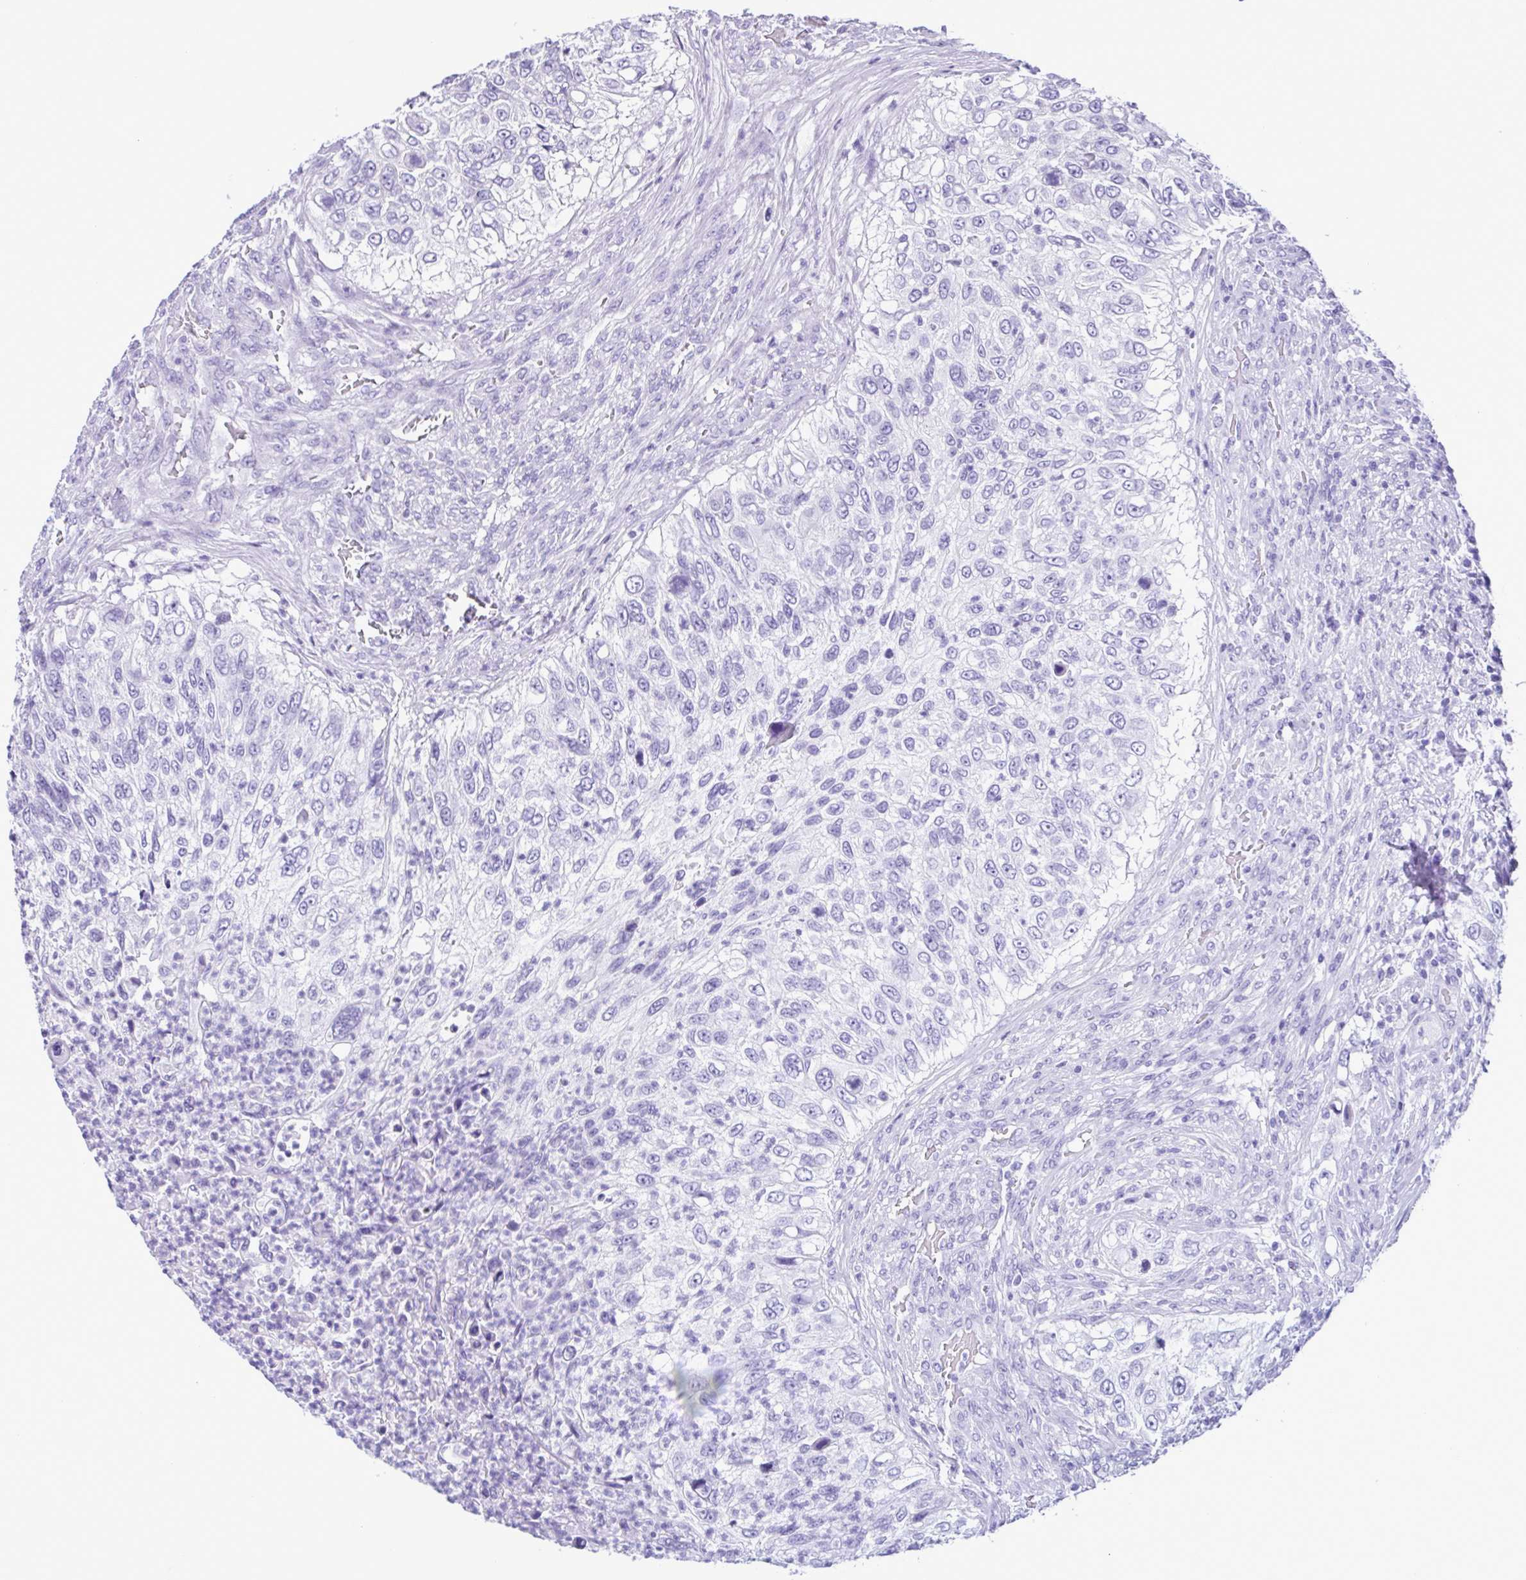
{"staining": {"intensity": "negative", "quantity": "none", "location": "none"}, "tissue": "urothelial cancer", "cell_type": "Tumor cells", "image_type": "cancer", "snomed": [{"axis": "morphology", "description": "Urothelial carcinoma, High grade"}, {"axis": "topography", "description": "Urinary bladder"}], "caption": "A histopathology image of urothelial carcinoma (high-grade) stained for a protein reveals no brown staining in tumor cells.", "gene": "CBY2", "patient": {"sex": "female", "age": 60}}